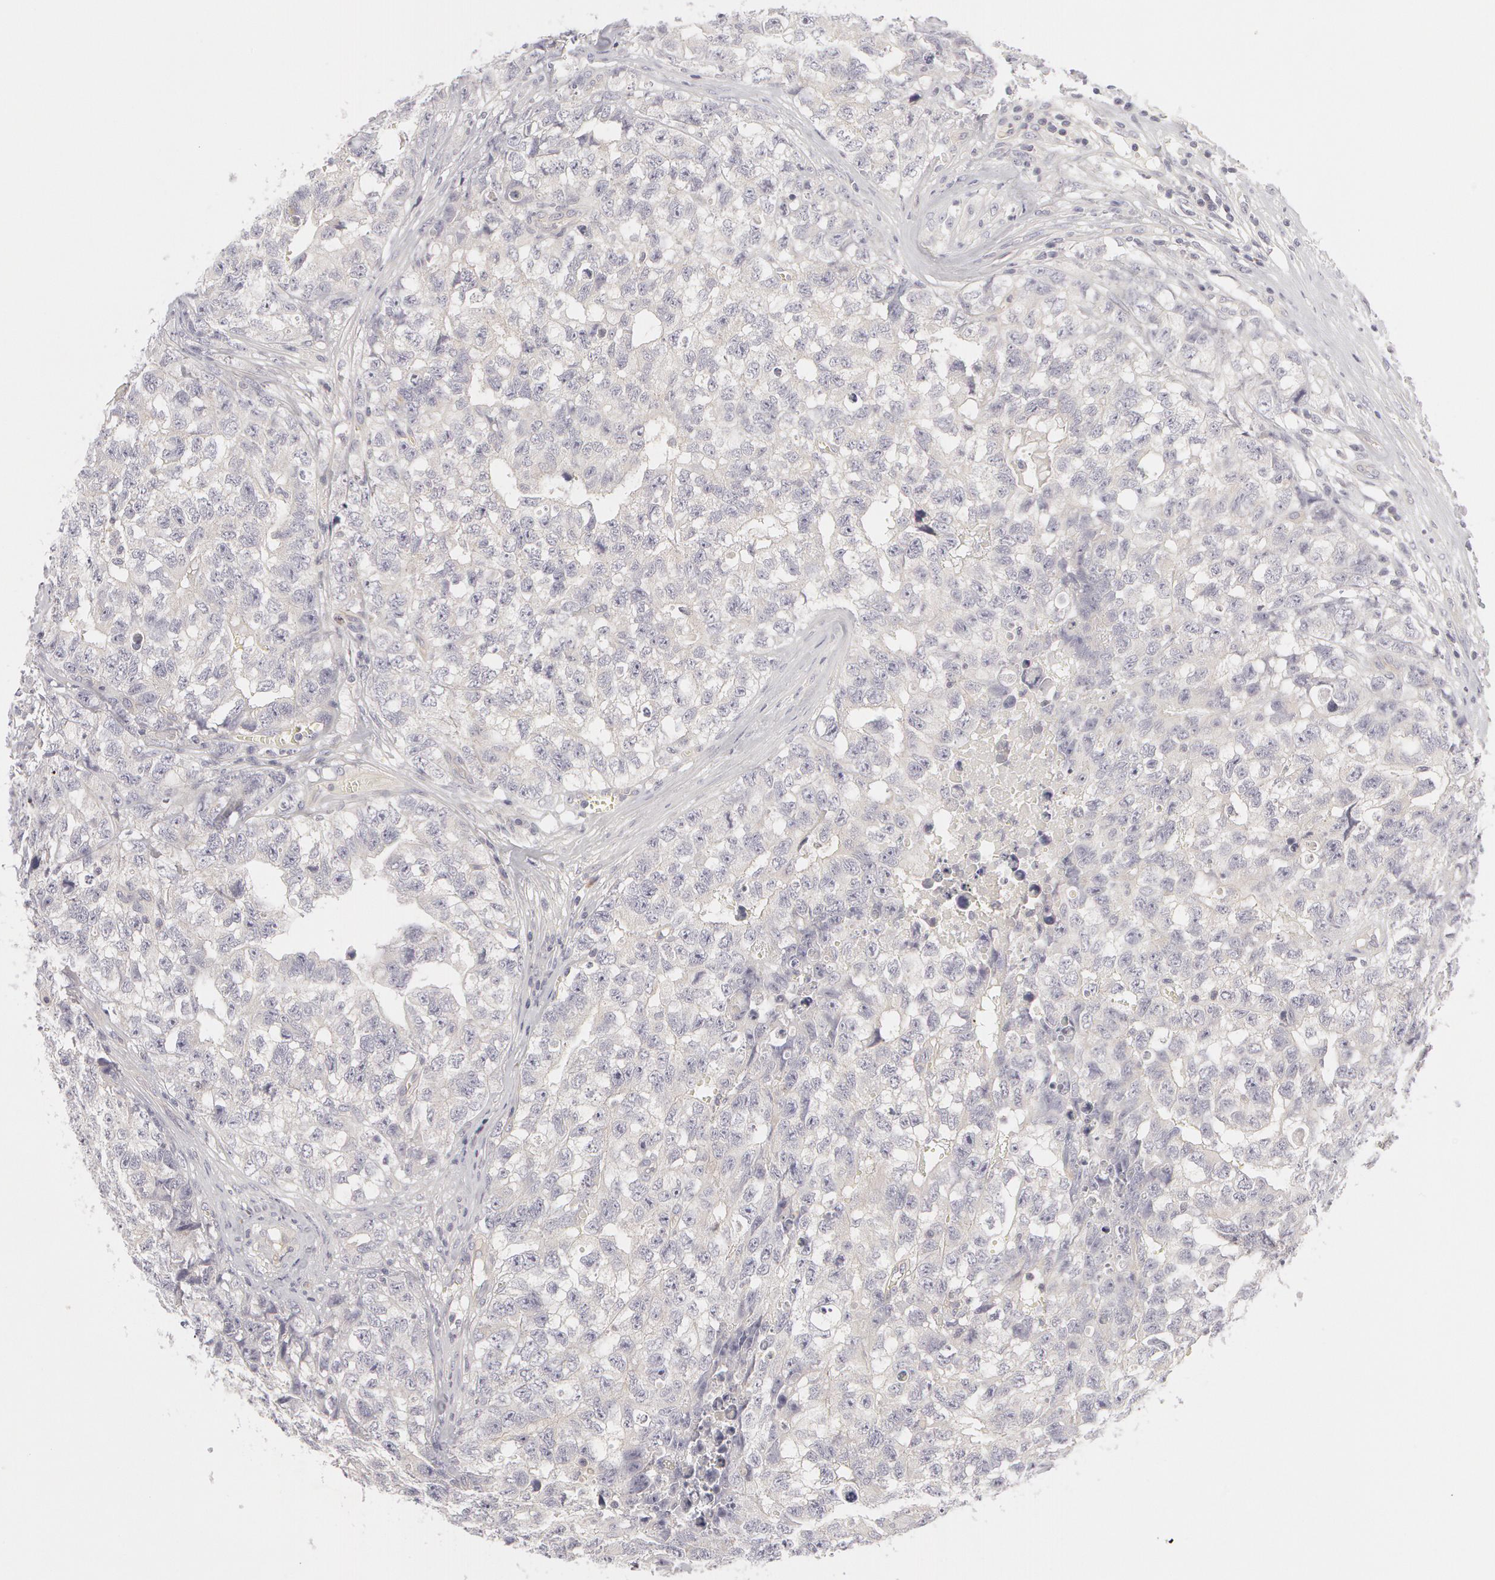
{"staining": {"intensity": "negative", "quantity": "none", "location": "none"}, "tissue": "testis cancer", "cell_type": "Tumor cells", "image_type": "cancer", "snomed": [{"axis": "morphology", "description": "Carcinoma, Embryonal, NOS"}, {"axis": "topography", "description": "Testis"}], "caption": "Protein analysis of testis cancer shows no significant staining in tumor cells.", "gene": "ABCB1", "patient": {"sex": "male", "age": 31}}